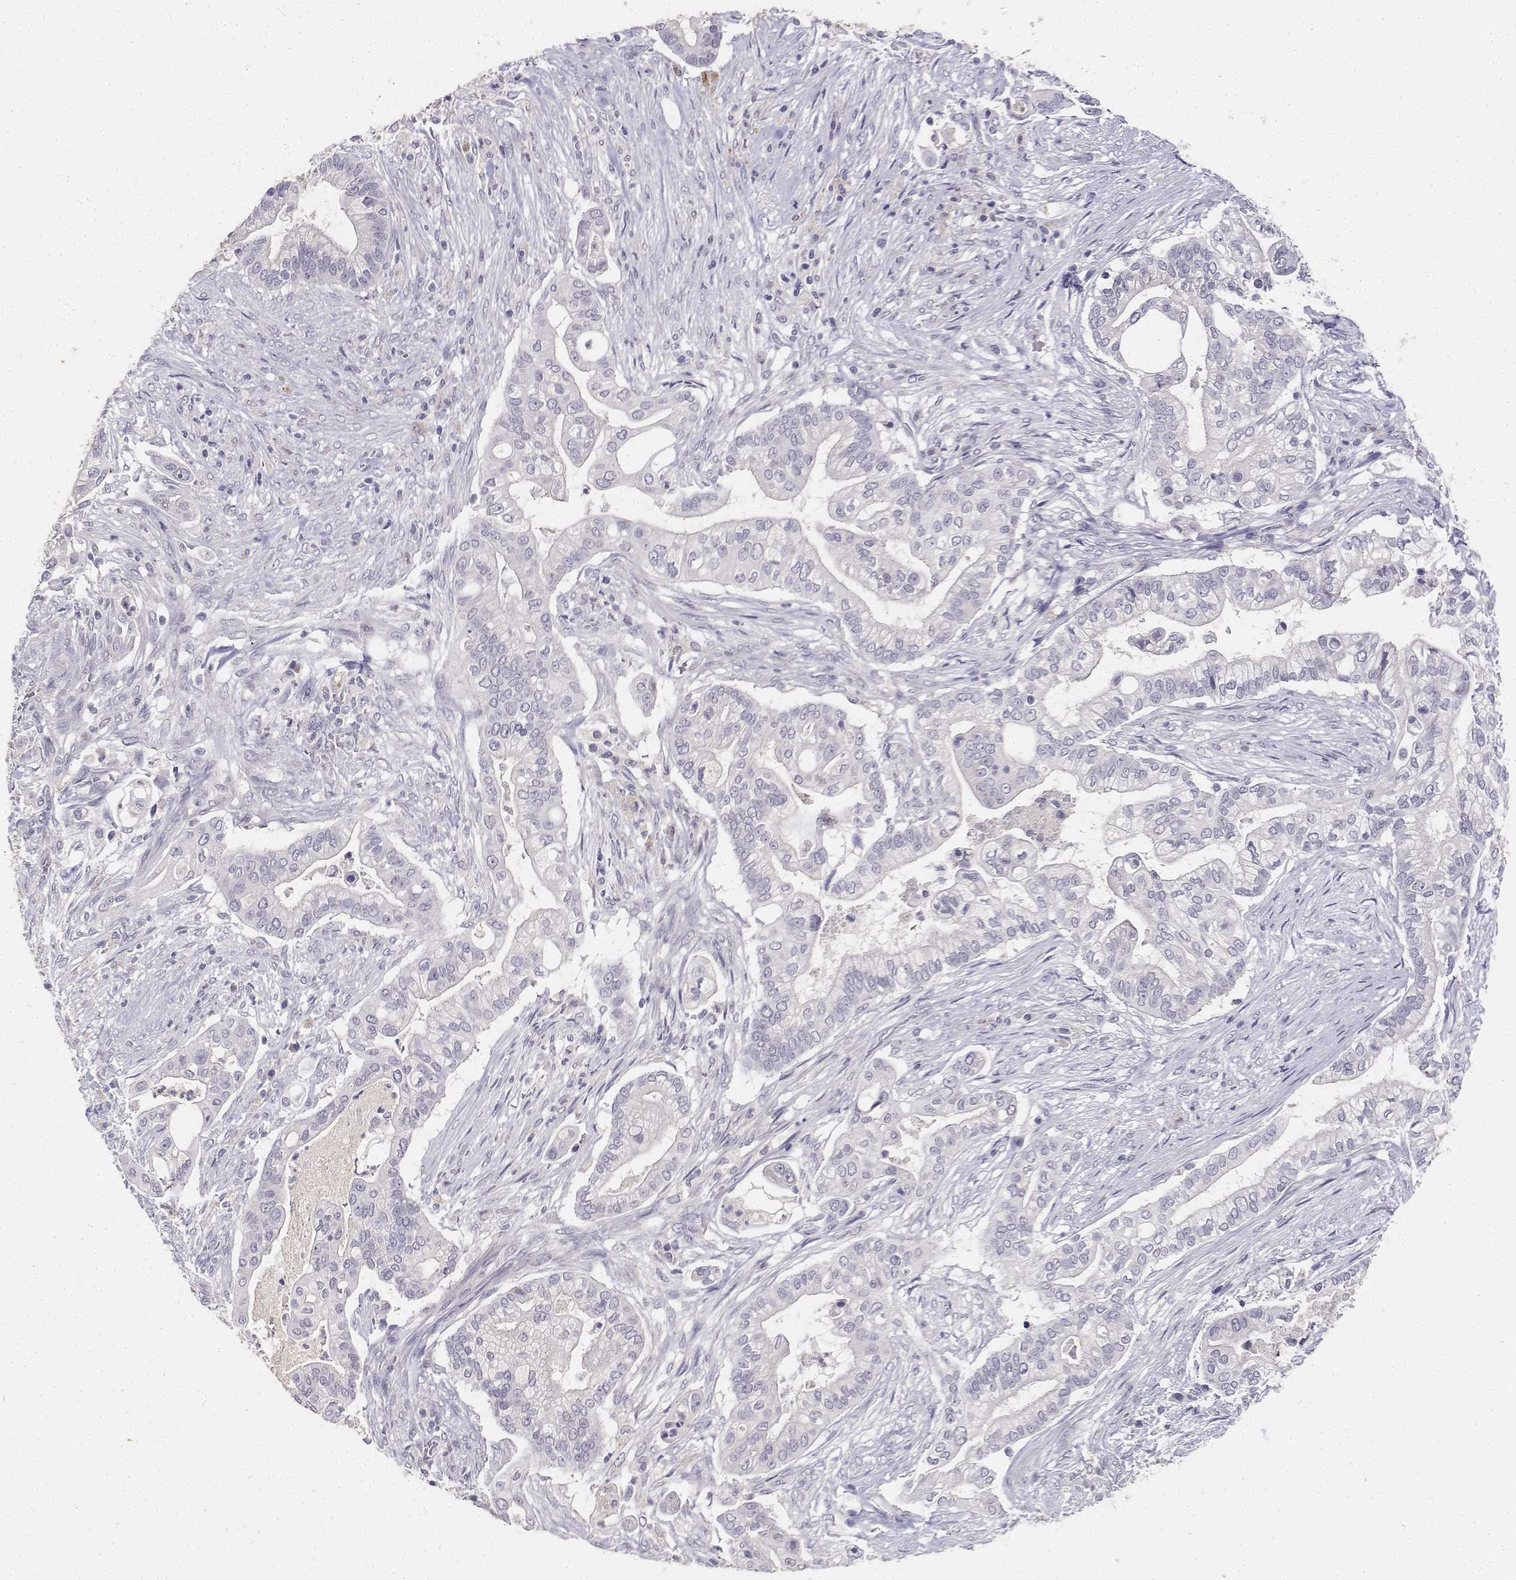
{"staining": {"intensity": "negative", "quantity": "none", "location": "none"}, "tissue": "pancreatic cancer", "cell_type": "Tumor cells", "image_type": "cancer", "snomed": [{"axis": "morphology", "description": "Adenocarcinoma, NOS"}, {"axis": "topography", "description": "Pancreas"}], "caption": "A high-resolution micrograph shows immunohistochemistry staining of pancreatic adenocarcinoma, which reveals no significant expression in tumor cells.", "gene": "PAEP", "patient": {"sex": "female", "age": 69}}